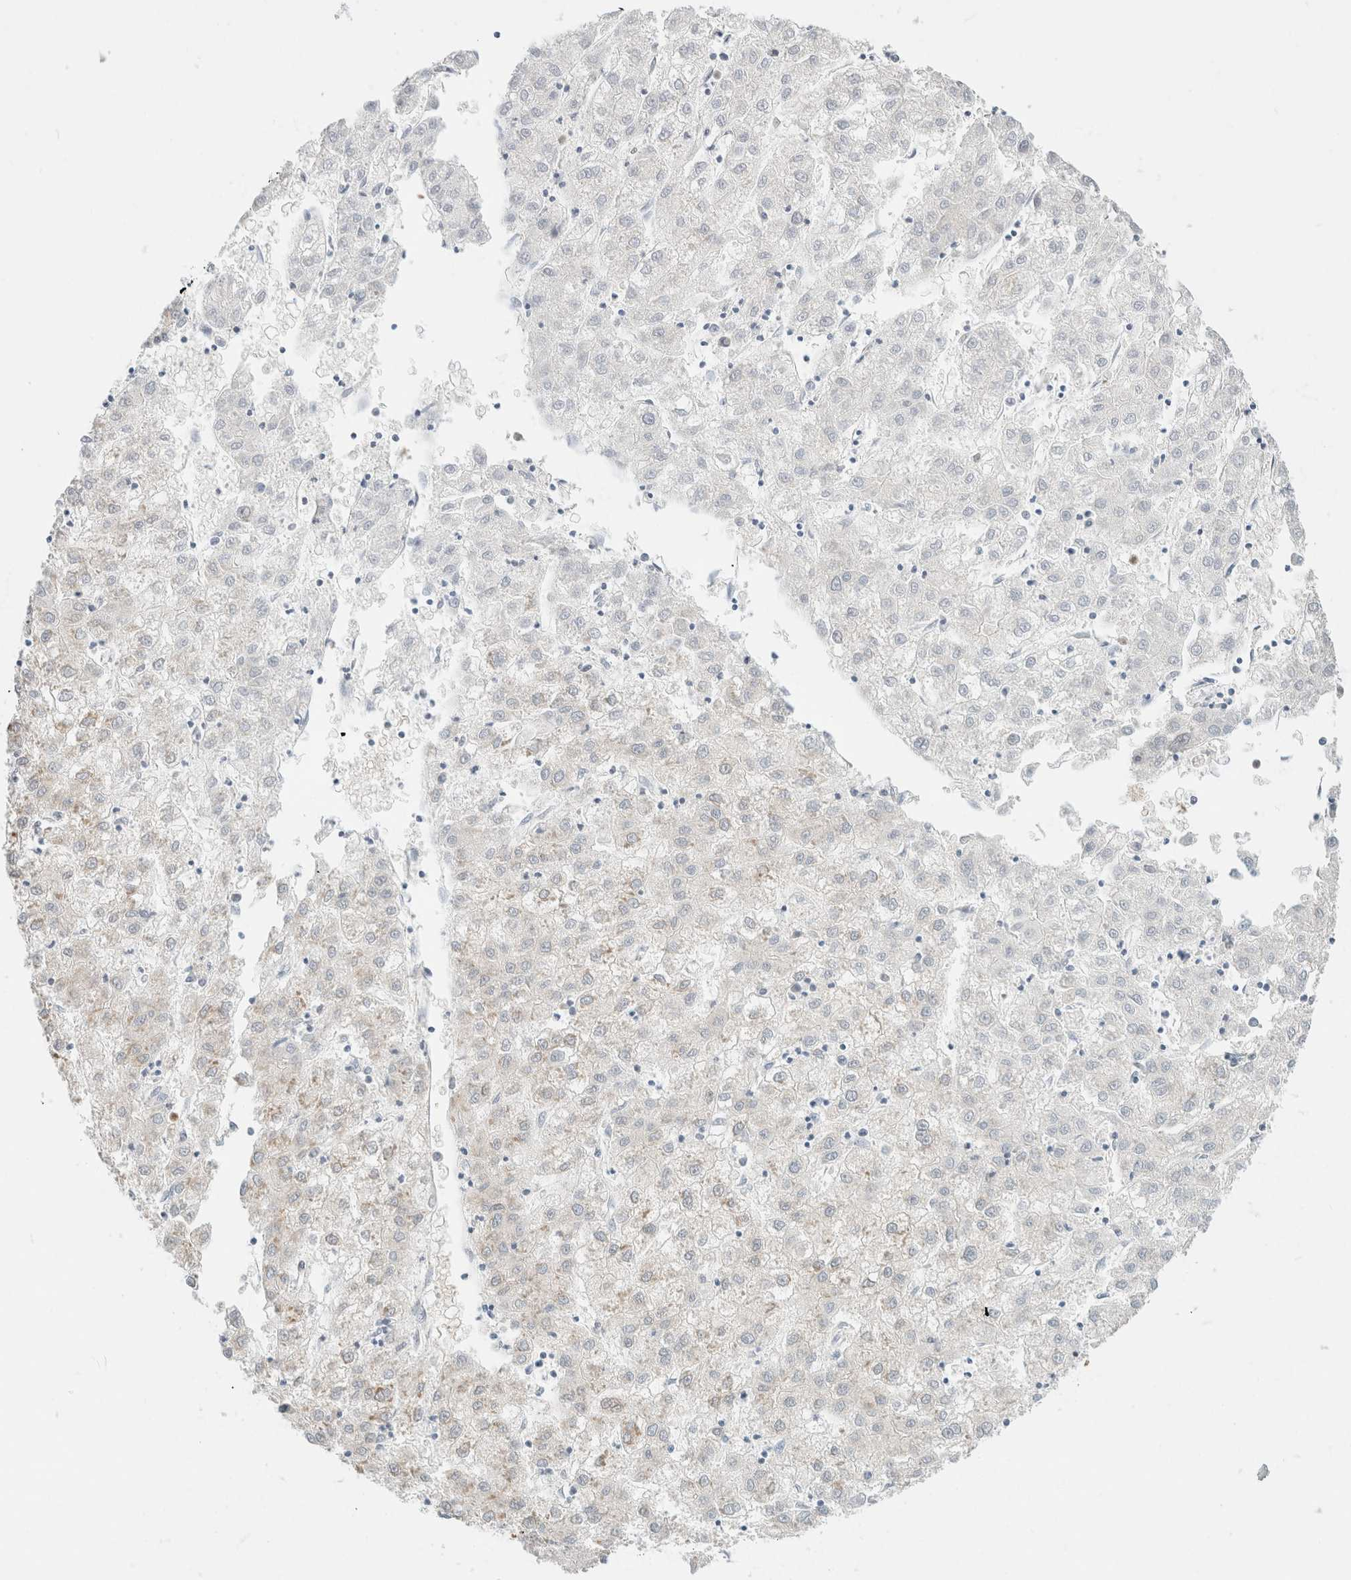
{"staining": {"intensity": "weak", "quantity": "<25%", "location": "cytoplasmic/membranous"}, "tissue": "liver cancer", "cell_type": "Tumor cells", "image_type": "cancer", "snomed": [{"axis": "morphology", "description": "Carcinoma, Hepatocellular, NOS"}, {"axis": "topography", "description": "Liver"}], "caption": "IHC histopathology image of human liver cancer stained for a protein (brown), which exhibits no positivity in tumor cells.", "gene": "GPI", "patient": {"sex": "male", "age": 72}}